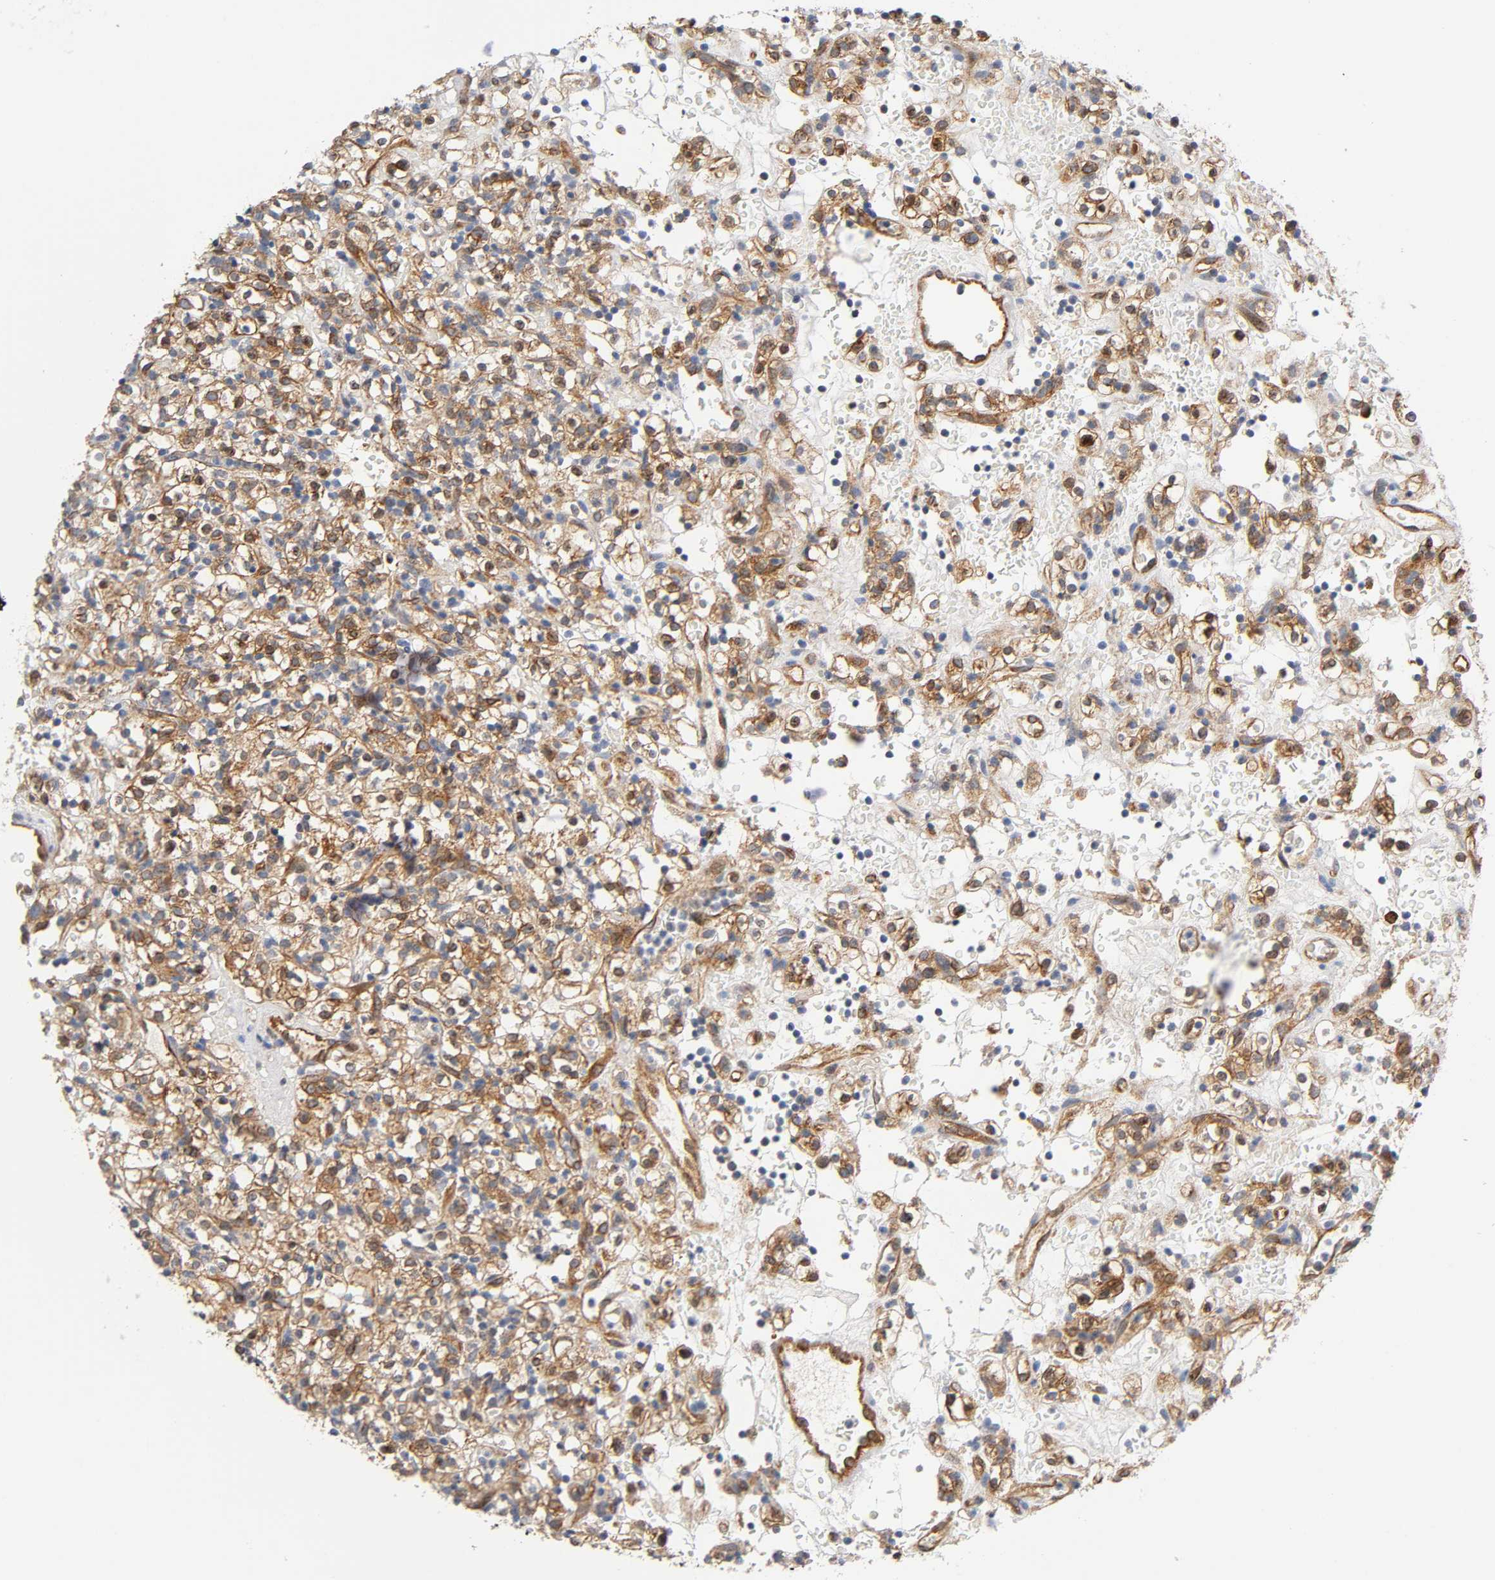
{"staining": {"intensity": "moderate", "quantity": ">75%", "location": "cytoplasmic/membranous"}, "tissue": "renal cancer", "cell_type": "Tumor cells", "image_type": "cancer", "snomed": [{"axis": "morphology", "description": "Normal tissue, NOS"}, {"axis": "morphology", "description": "Adenocarcinoma, NOS"}, {"axis": "topography", "description": "Kidney"}], "caption": "Immunohistochemistry (DAB) staining of renal cancer (adenocarcinoma) demonstrates moderate cytoplasmic/membranous protein positivity in approximately >75% of tumor cells.", "gene": "CD2AP", "patient": {"sex": "female", "age": 72}}